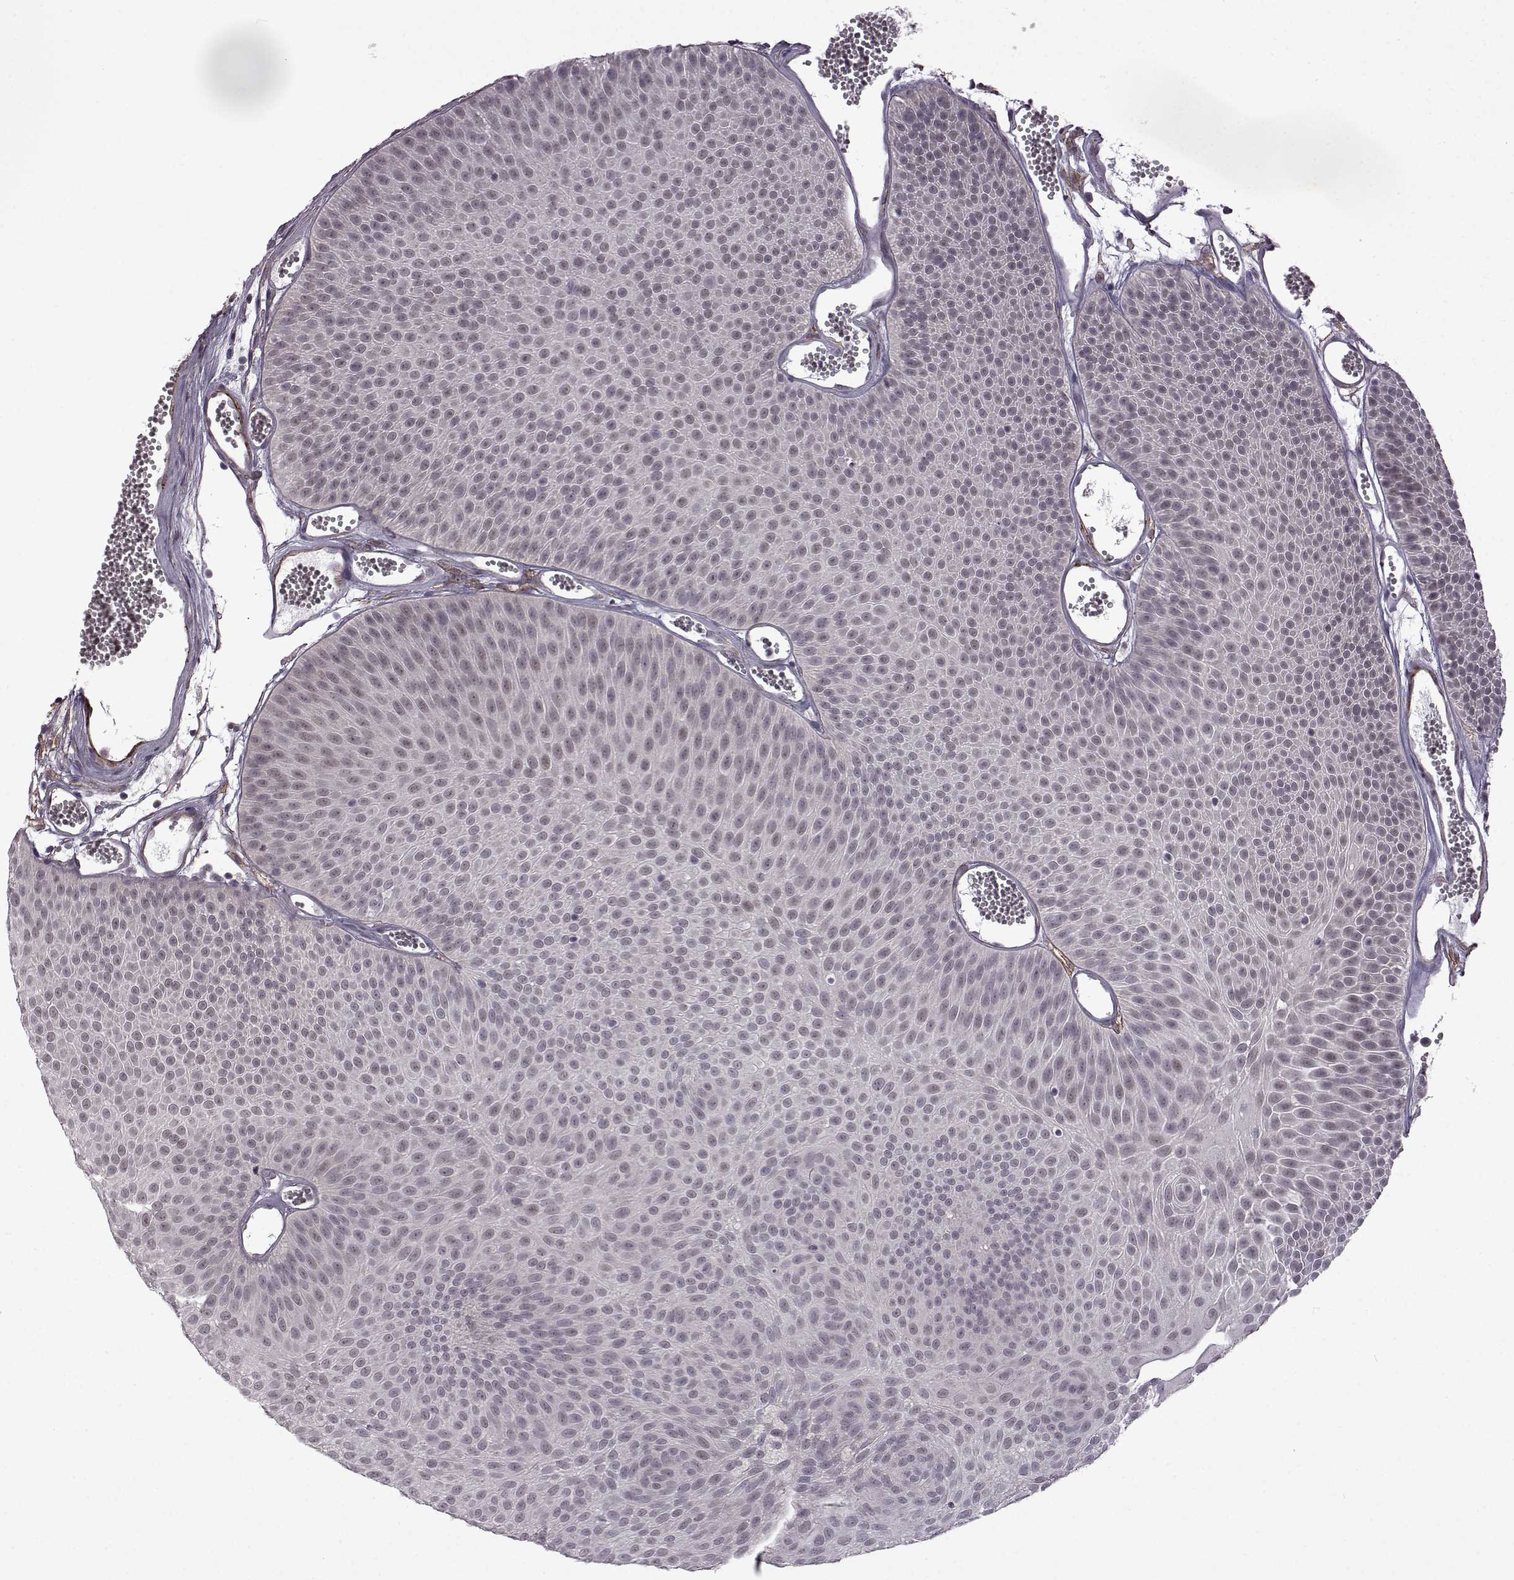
{"staining": {"intensity": "negative", "quantity": "none", "location": "none"}, "tissue": "urothelial cancer", "cell_type": "Tumor cells", "image_type": "cancer", "snomed": [{"axis": "morphology", "description": "Urothelial carcinoma, Low grade"}, {"axis": "topography", "description": "Urinary bladder"}], "caption": "High magnification brightfield microscopy of low-grade urothelial carcinoma stained with DAB (3,3'-diaminobenzidine) (brown) and counterstained with hematoxylin (blue): tumor cells show no significant positivity. The staining was performed using DAB to visualize the protein expression in brown, while the nuclei were stained in blue with hematoxylin (Magnification: 20x).", "gene": "SYNPO2", "patient": {"sex": "male", "age": 52}}